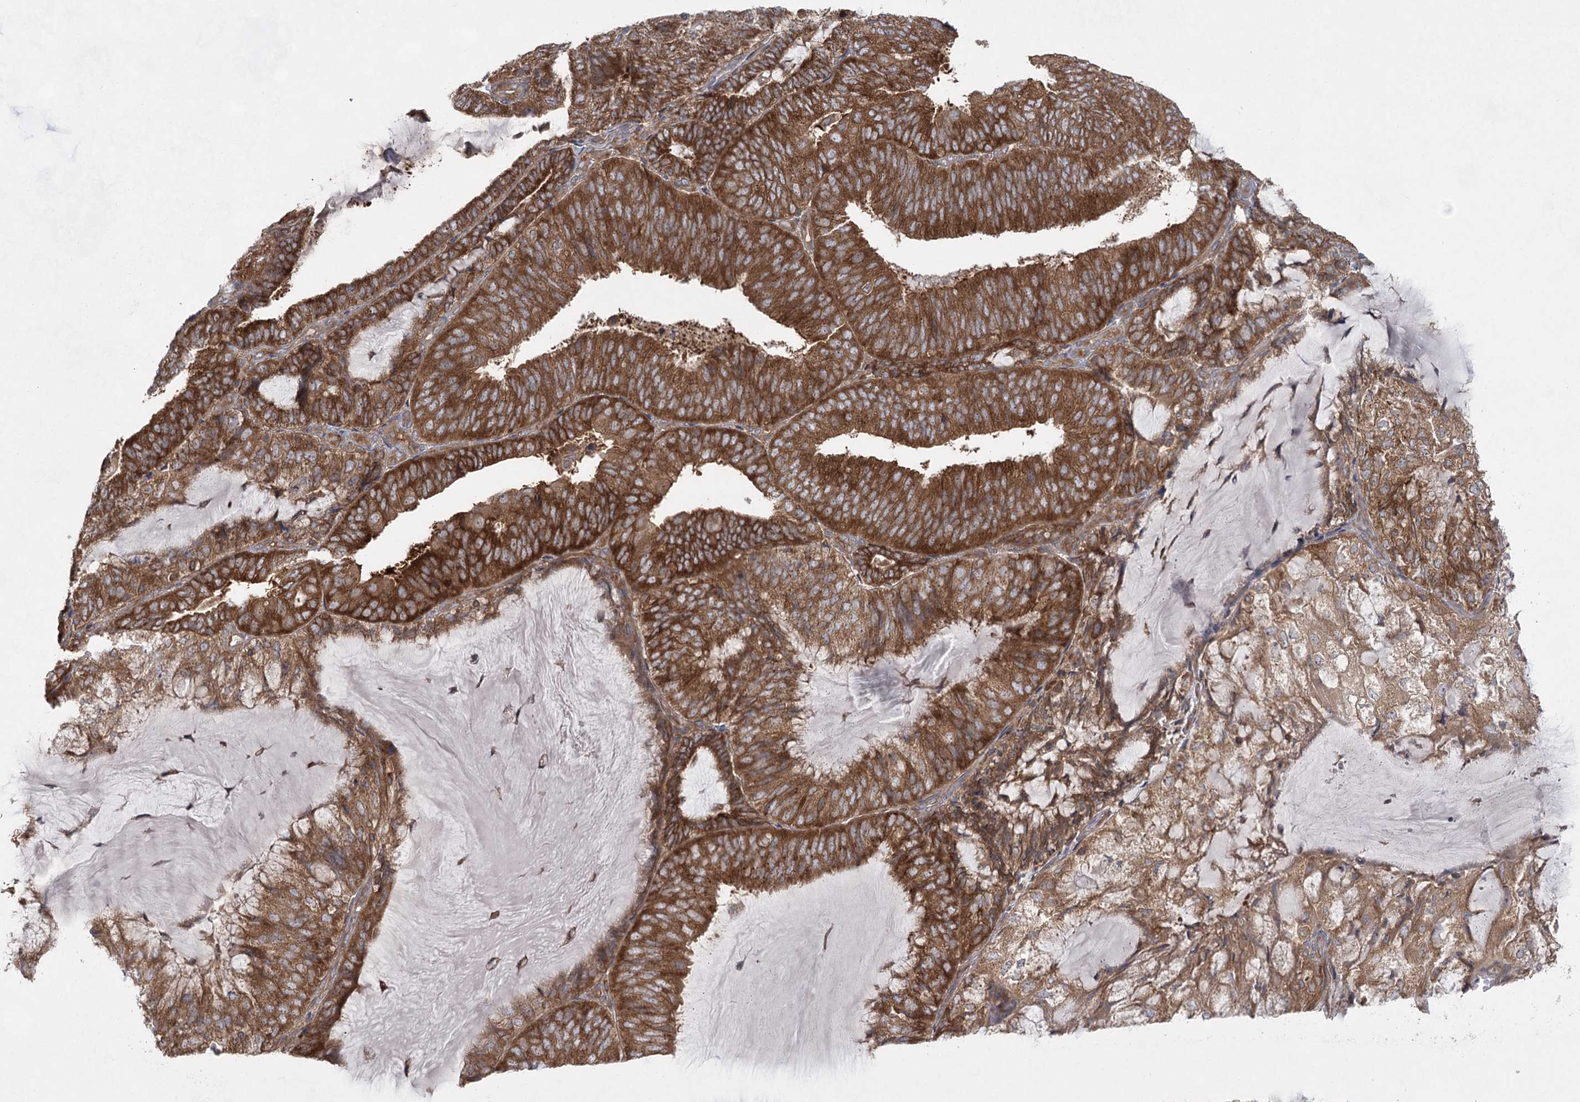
{"staining": {"intensity": "moderate", "quantity": ">75%", "location": "cytoplasmic/membranous"}, "tissue": "endometrial cancer", "cell_type": "Tumor cells", "image_type": "cancer", "snomed": [{"axis": "morphology", "description": "Adenocarcinoma, NOS"}, {"axis": "topography", "description": "Endometrium"}], "caption": "Immunohistochemistry photomicrograph of neoplastic tissue: human adenocarcinoma (endometrial) stained using immunohistochemistry (IHC) displays medium levels of moderate protein expression localized specifically in the cytoplasmic/membranous of tumor cells, appearing as a cytoplasmic/membranous brown color.", "gene": "EIF3A", "patient": {"sex": "female", "age": 81}}